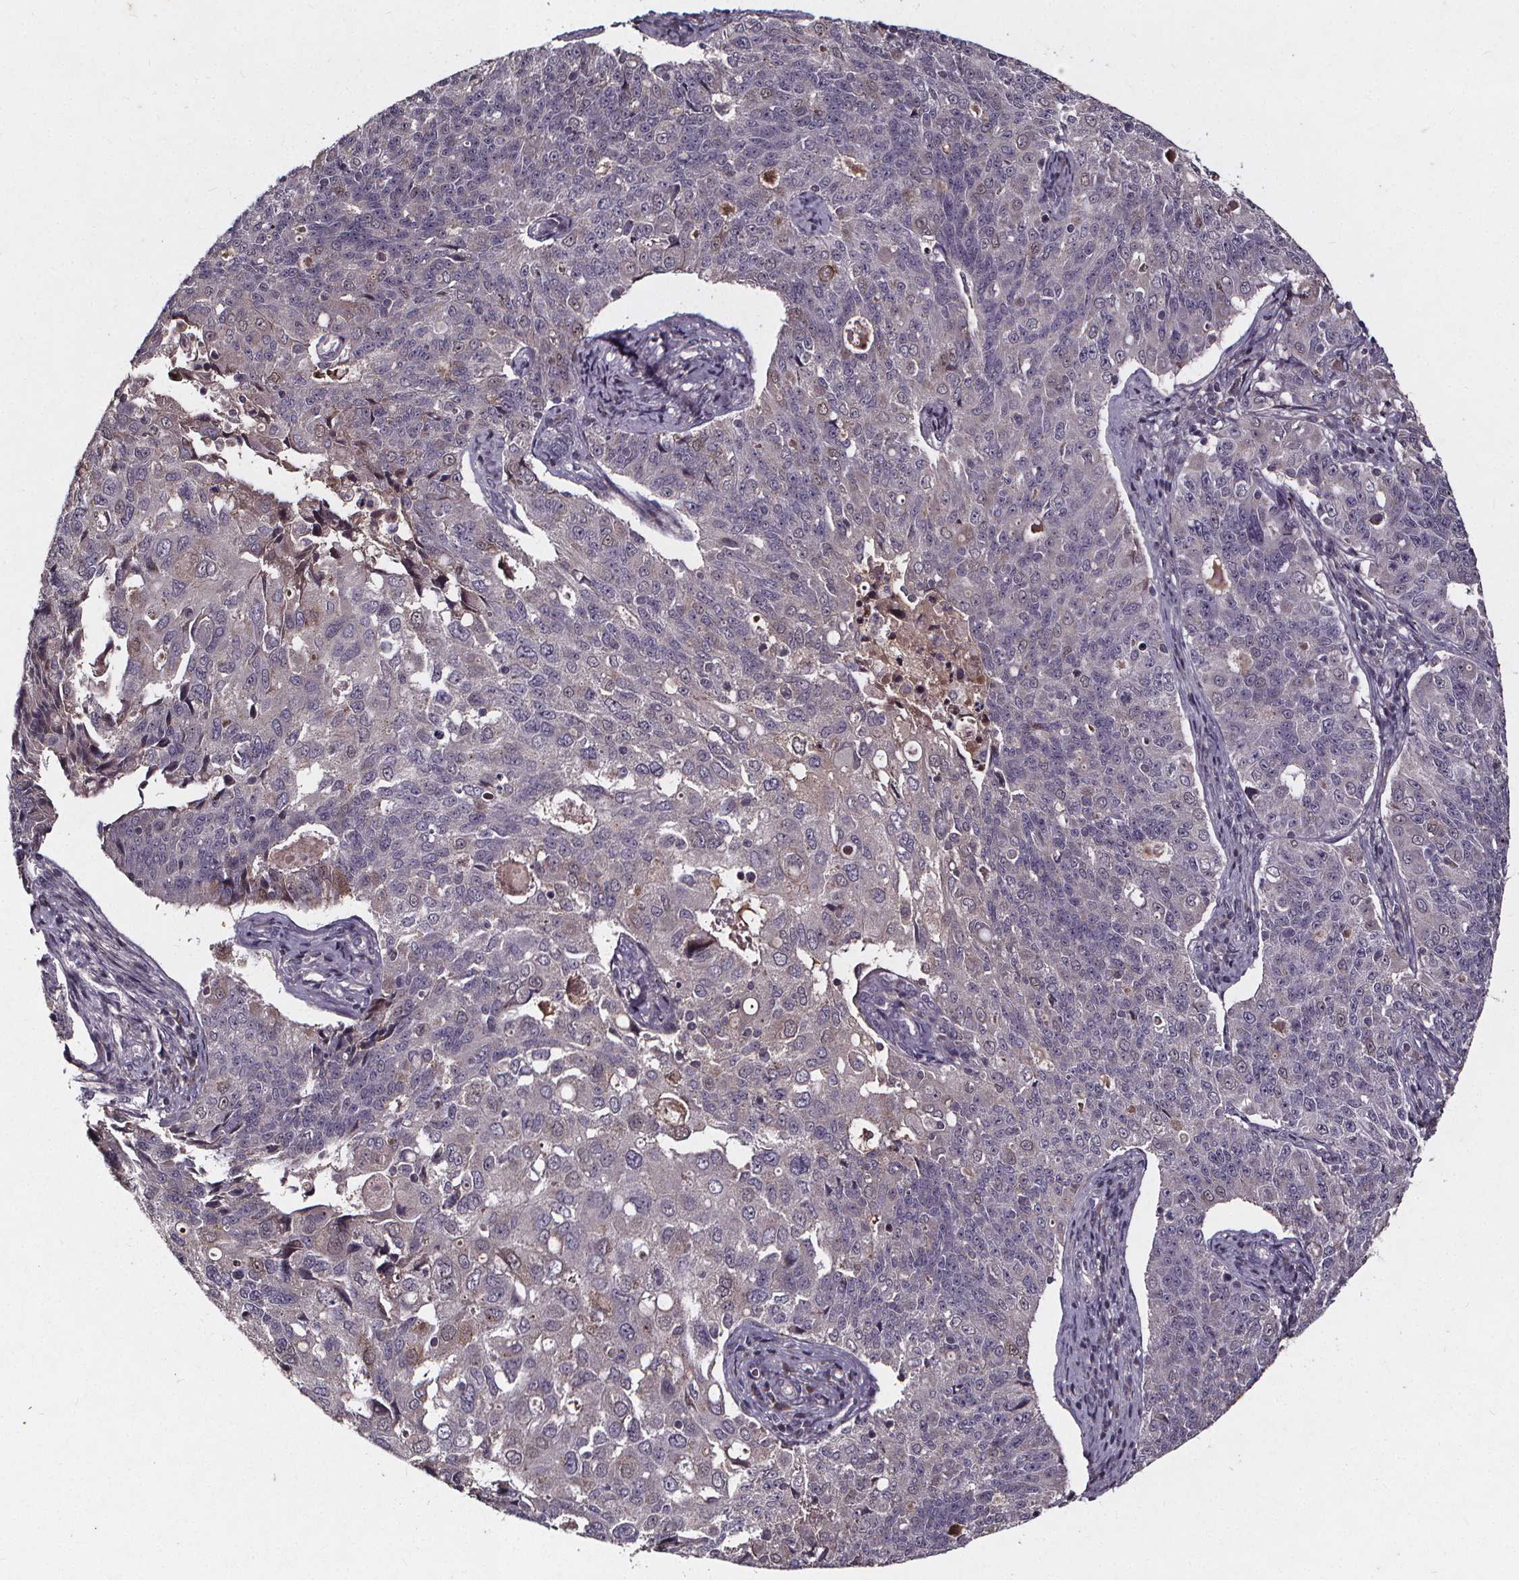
{"staining": {"intensity": "weak", "quantity": "<25%", "location": "cytoplasmic/membranous"}, "tissue": "endometrial cancer", "cell_type": "Tumor cells", "image_type": "cancer", "snomed": [{"axis": "morphology", "description": "Adenocarcinoma, NOS"}, {"axis": "topography", "description": "Endometrium"}], "caption": "The histopathology image shows no significant positivity in tumor cells of endometrial adenocarcinoma. (DAB (3,3'-diaminobenzidine) immunohistochemistry (IHC) with hematoxylin counter stain).", "gene": "SPAG8", "patient": {"sex": "female", "age": 43}}